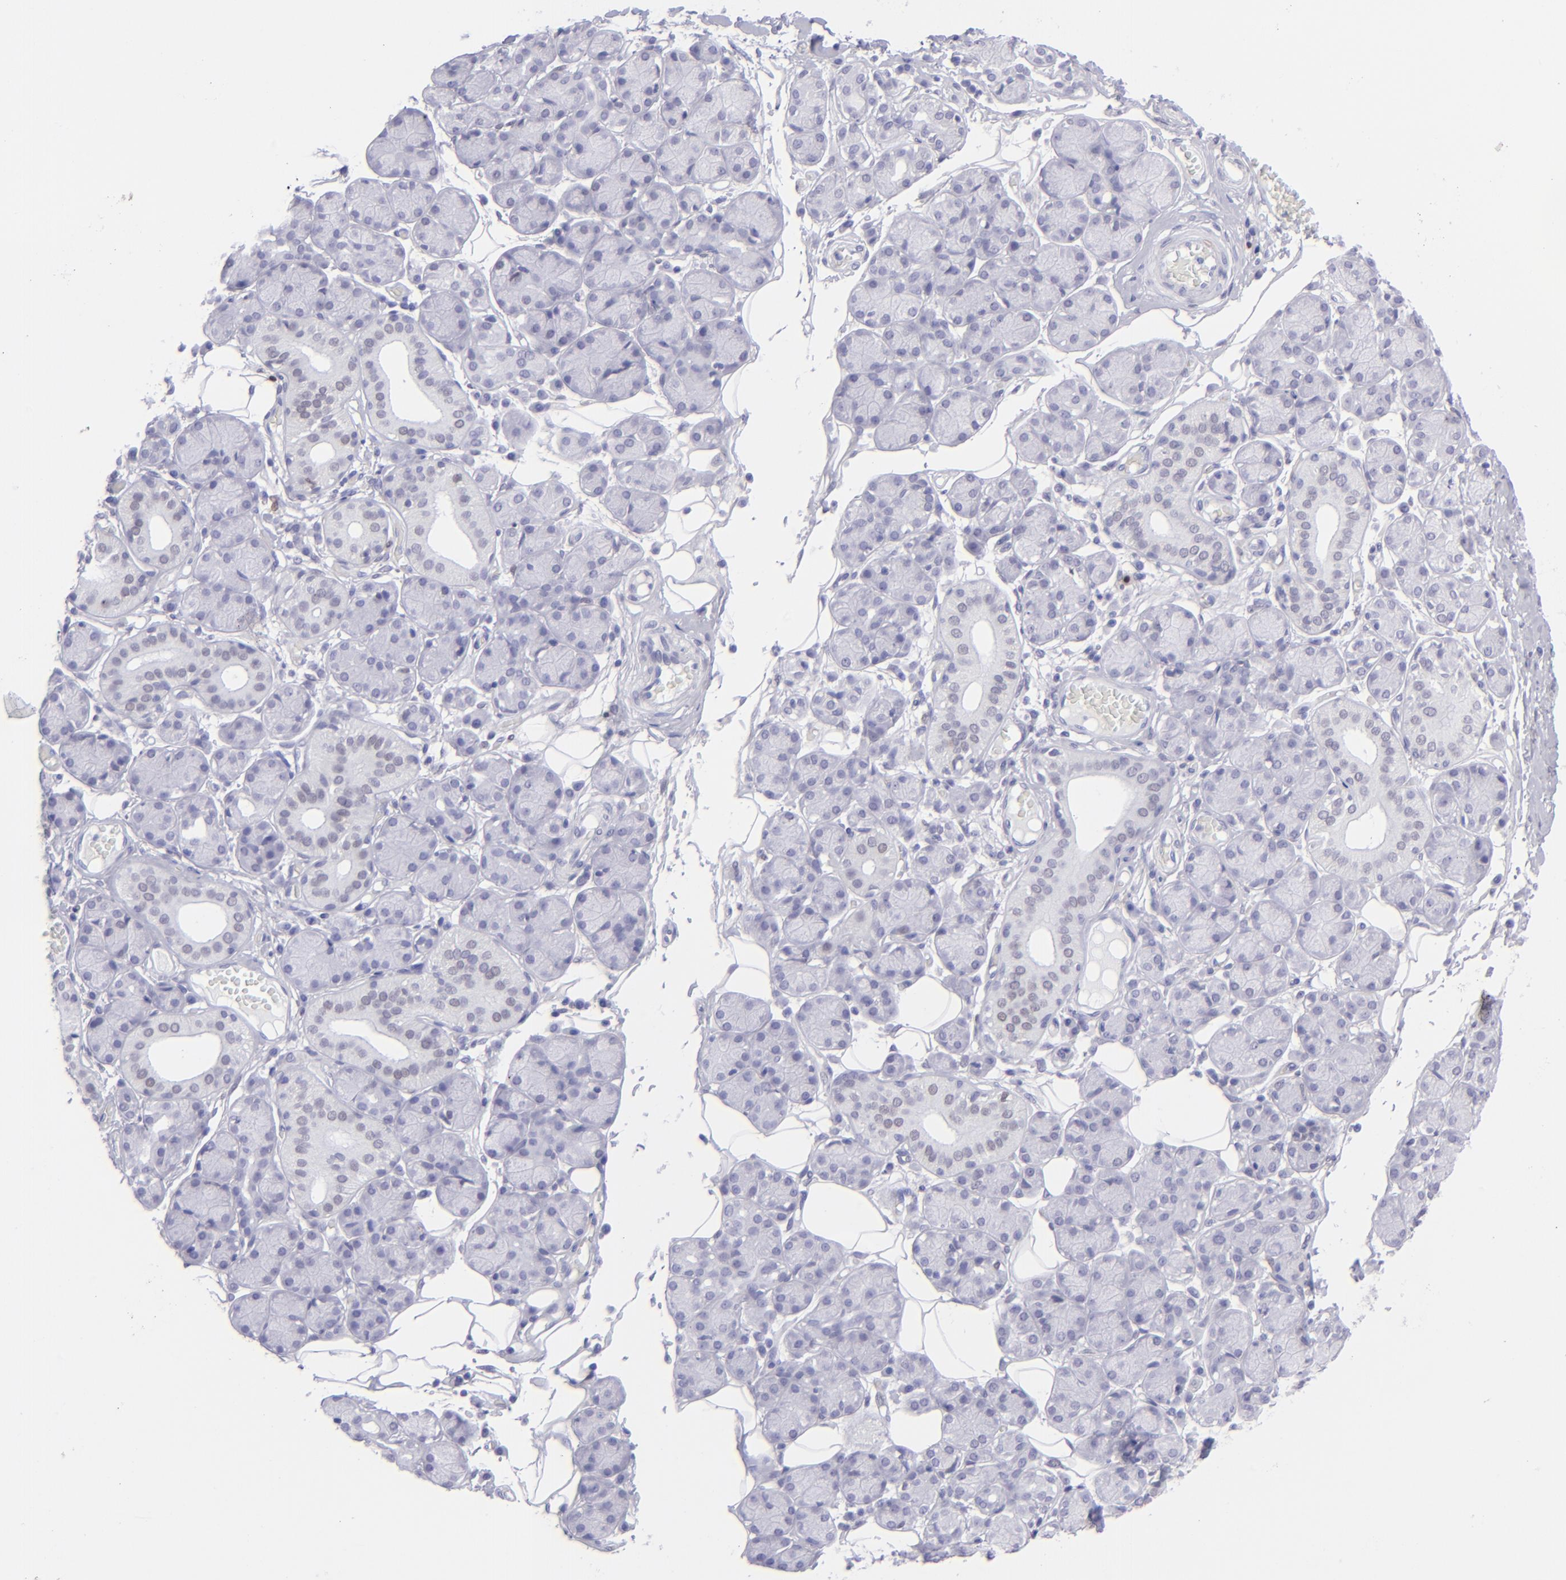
{"staining": {"intensity": "negative", "quantity": "none", "location": "none"}, "tissue": "salivary gland", "cell_type": "Glandular cells", "image_type": "normal", "snomed": [{"axis": "morphology", "description": "Normal tissue, NOS"}, {"axis": "topography", "description": "Salivary gland"}], "caption": "Immunohistochemistry (IHC) micrograph of unremarkable human salivary gland stained for a protein (brown), which shows no positivity in glandular cells.", "gene": "MITF", "patient": {"sex": "male", "age": 54}}